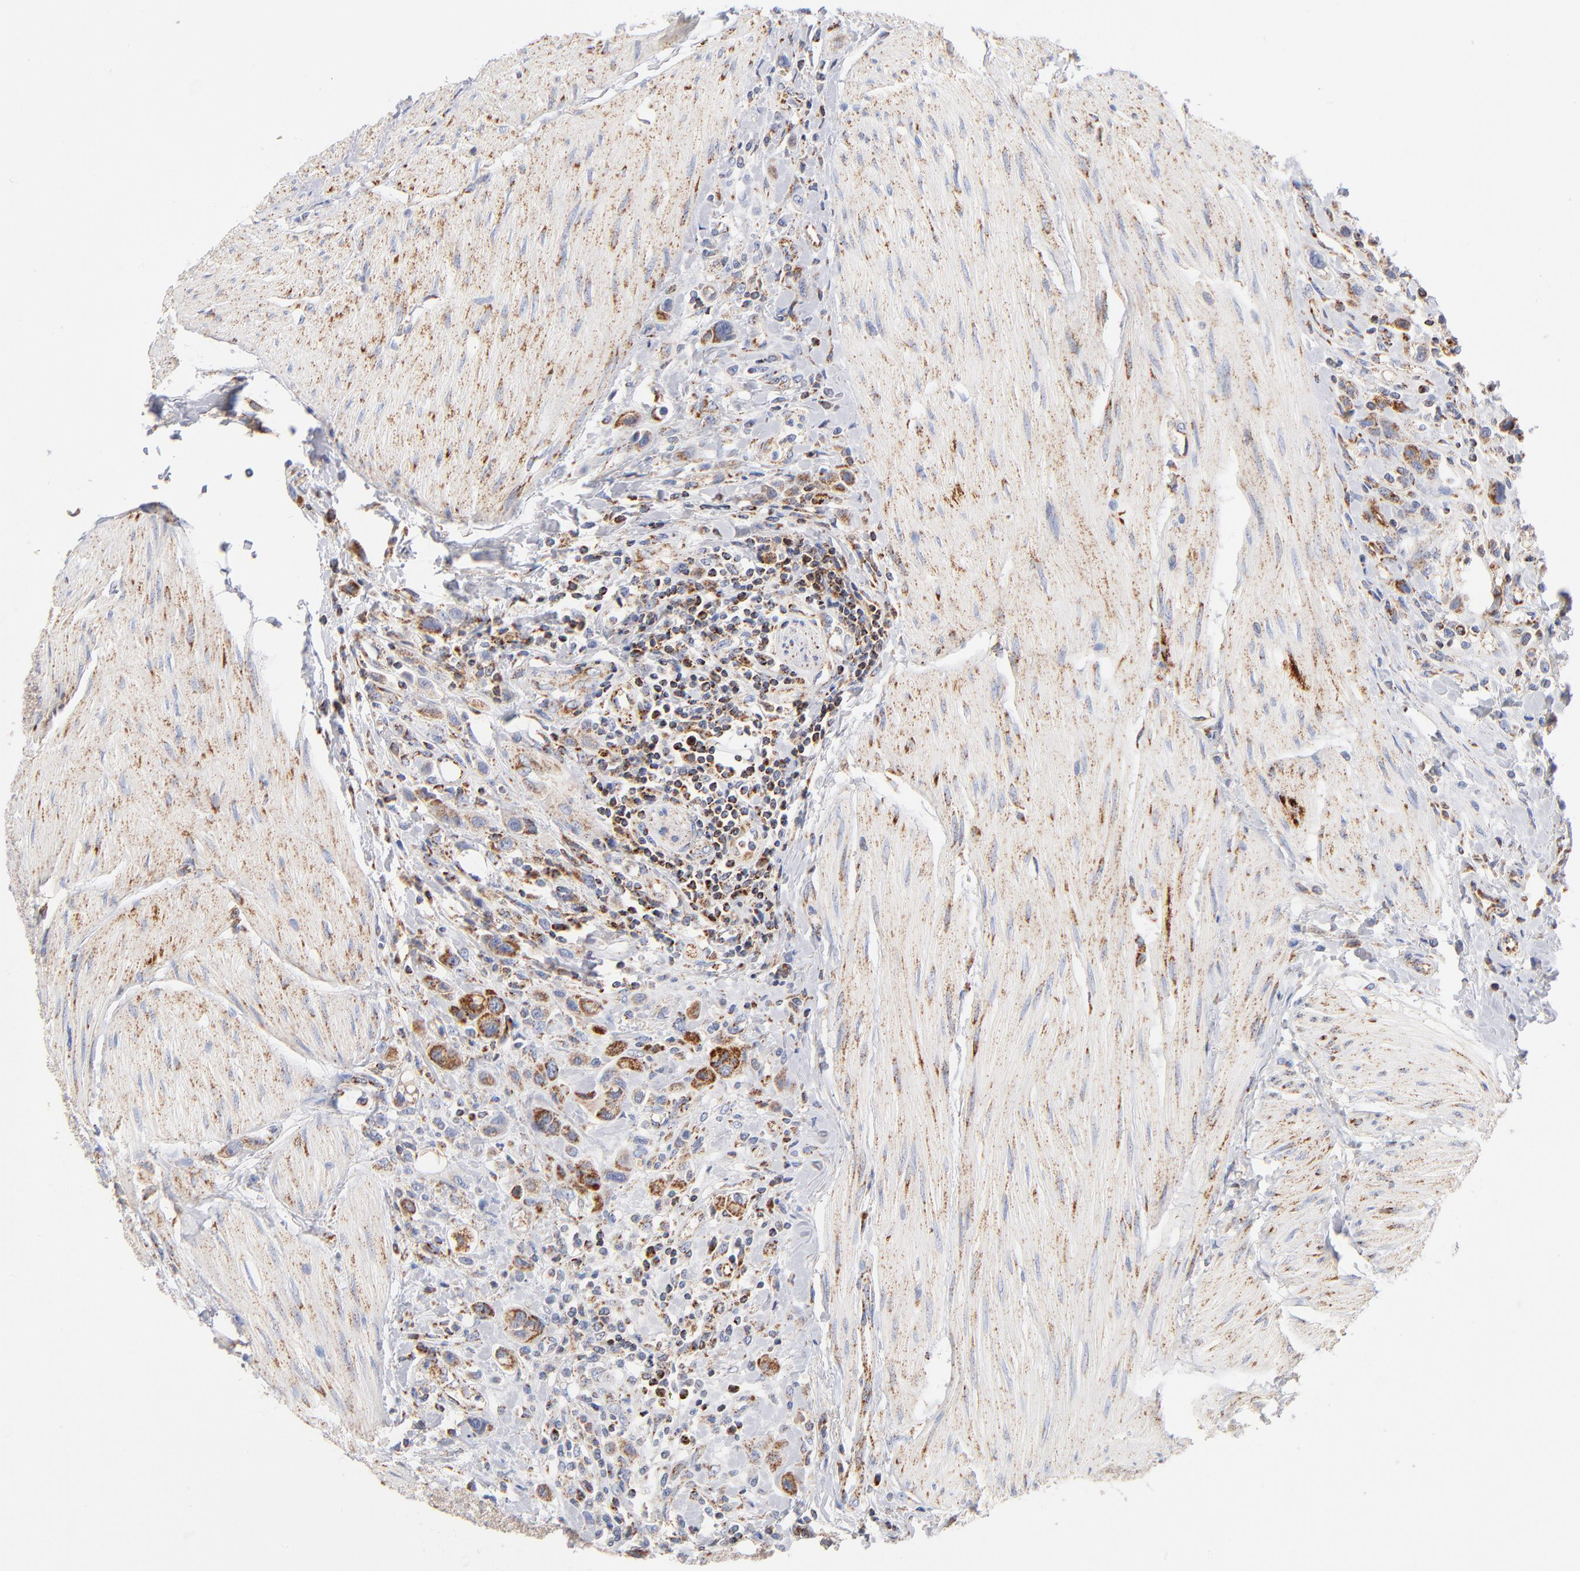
{"staining": {"intensity": "moderate", "quantity": ">75%", "location": "cytoplasmic/membranous"}, "tissue": "urothelial cancer", "cell_type": "Tumor cells", "image_type": "cancer", "snomed": [{"axis": "morphology", "description": "Urothelial carcinoma, High grade"}, {"axis": "topography", "description": "Urinary bladder"}], "caption": "High-power microscopy captured an IHC micrograph of urothelial carcinoma (high-grade), revealing moderate cytoplasmic/membranous expression in about >75% of tumor cells. The staining was performed using DAB to visualize the protein expression in brown, while the nuclei were stained in blue with hematoxylin (Magnification: 20x).", "gene": "DLAT", "patient": {"sex": "male", "age": 50}}